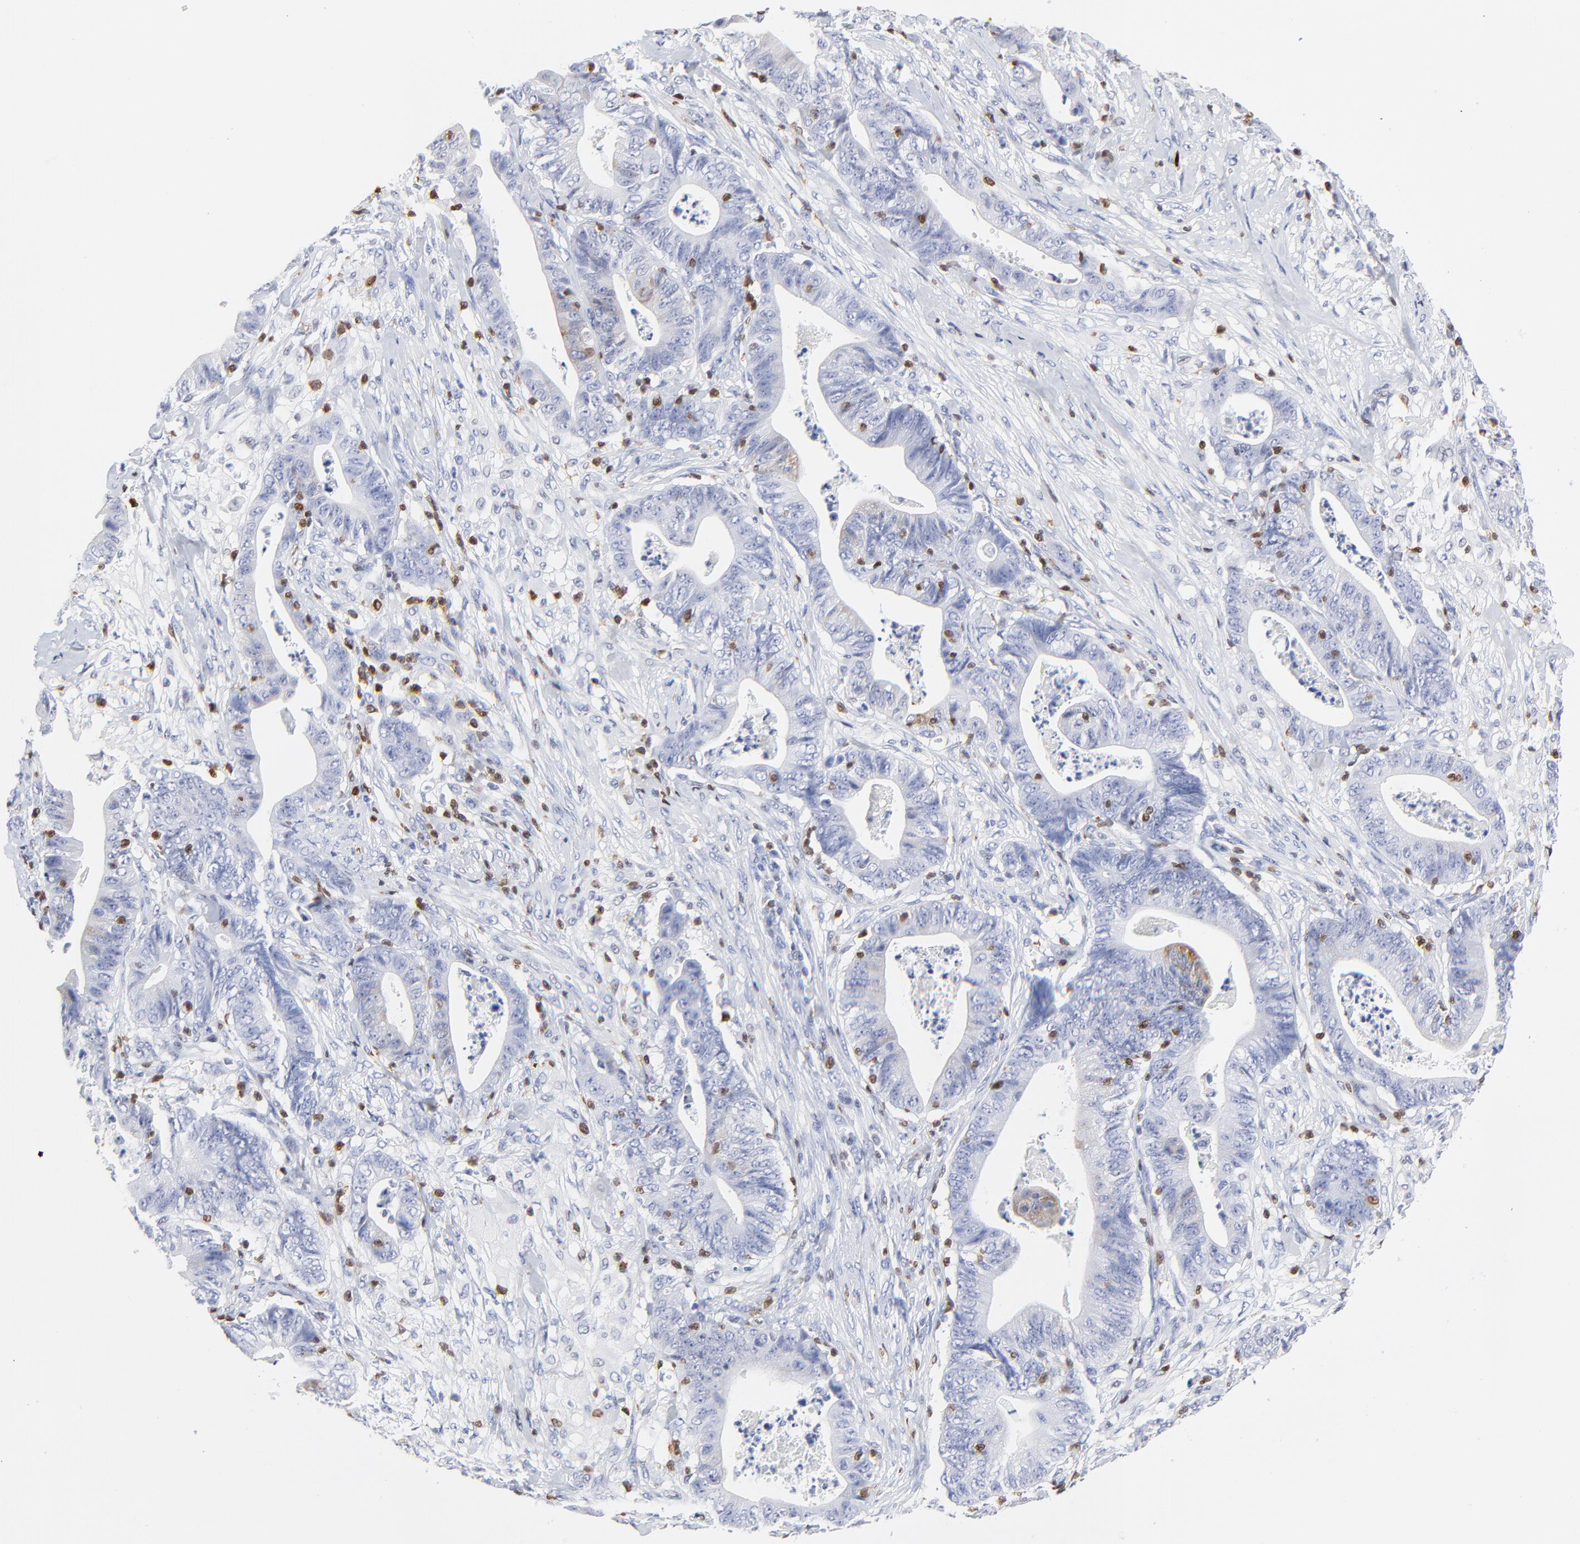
{"staining": {"intensity": "weak", "quantity": "25%-75%", "location": "cytoplasmic/membranous"}, "tissue": "stomach cancer", "cell_type": "Tumor cells", "image_type": "cancer", "snomed": [{"axis": "morphology", "description": "Adenocarcinoma, NOS"}, {"axis": "topography", "description": "Stomach, lower"}], "caption": "Weak cytoplasmic/membranous staining for a protein is appreciated in approximately 25%-75% of tumor cells of stomach adenocarcinoma using IHC.", "gene": "ZAP70", "patient": {"sex": "female", "age": 86}}